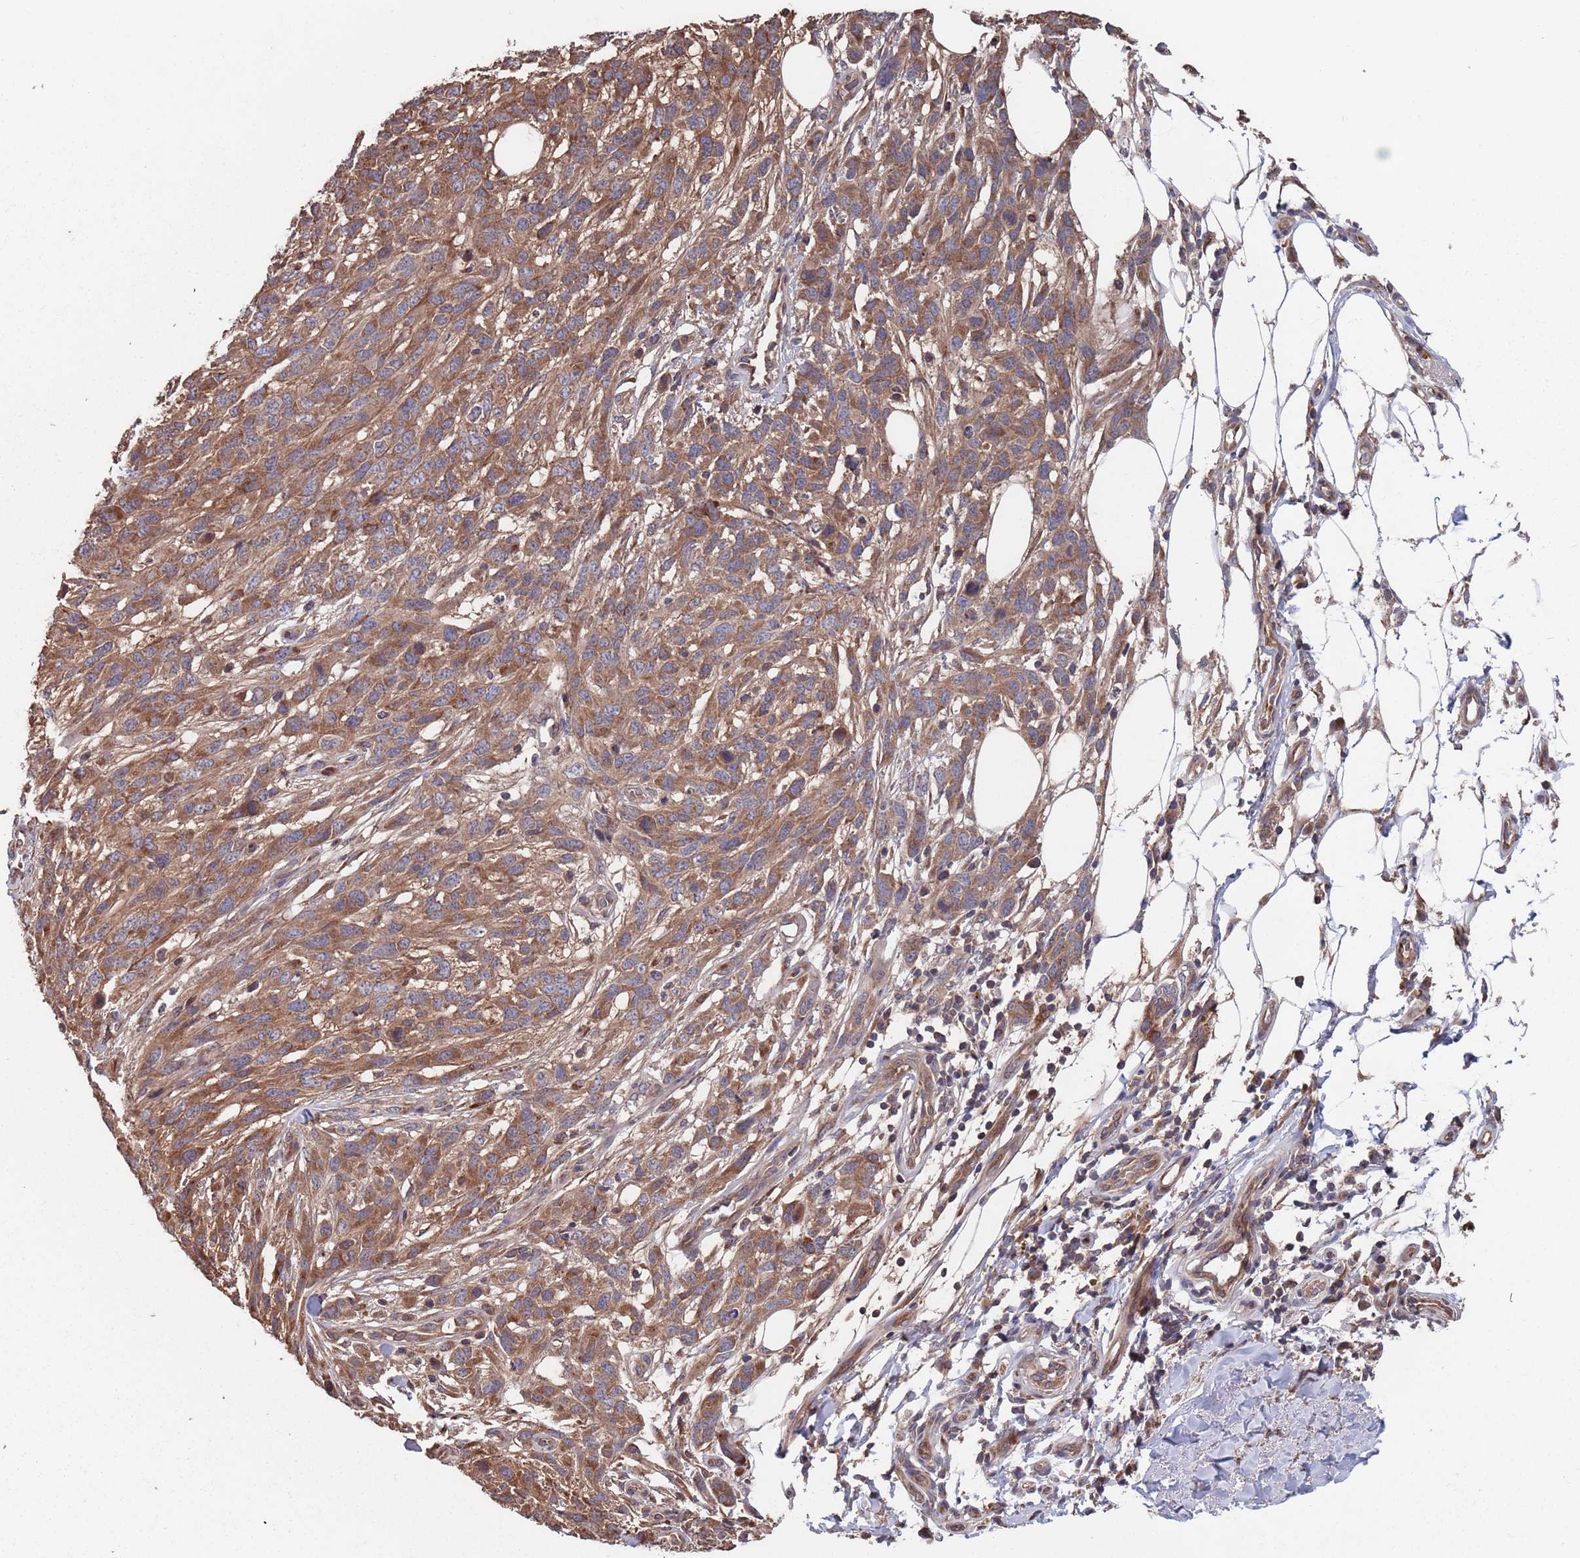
{"staining": {"intensity": "moderate", "quantity": ">75%", "location": "cytoplasmic/membranous"}, "tissue": "melanoma", "cell_type": "Tumor cells", "image_type": "cancer", "snomed": [{"axis": "morphology", "description": "Normal morphology"}, {"axis": "morphology", "description": "Malignant melanoma, NOS"}, {"axis": "topography", "description": "Skin"}], "caption": "Brown immunohistochemical staining in malignant melanoma shows moderate cytoplasmic/membranous expression in about >75% of tumor cells.", "gene": "UNC45A", "patient": {"sex": "female", "age": 72}}